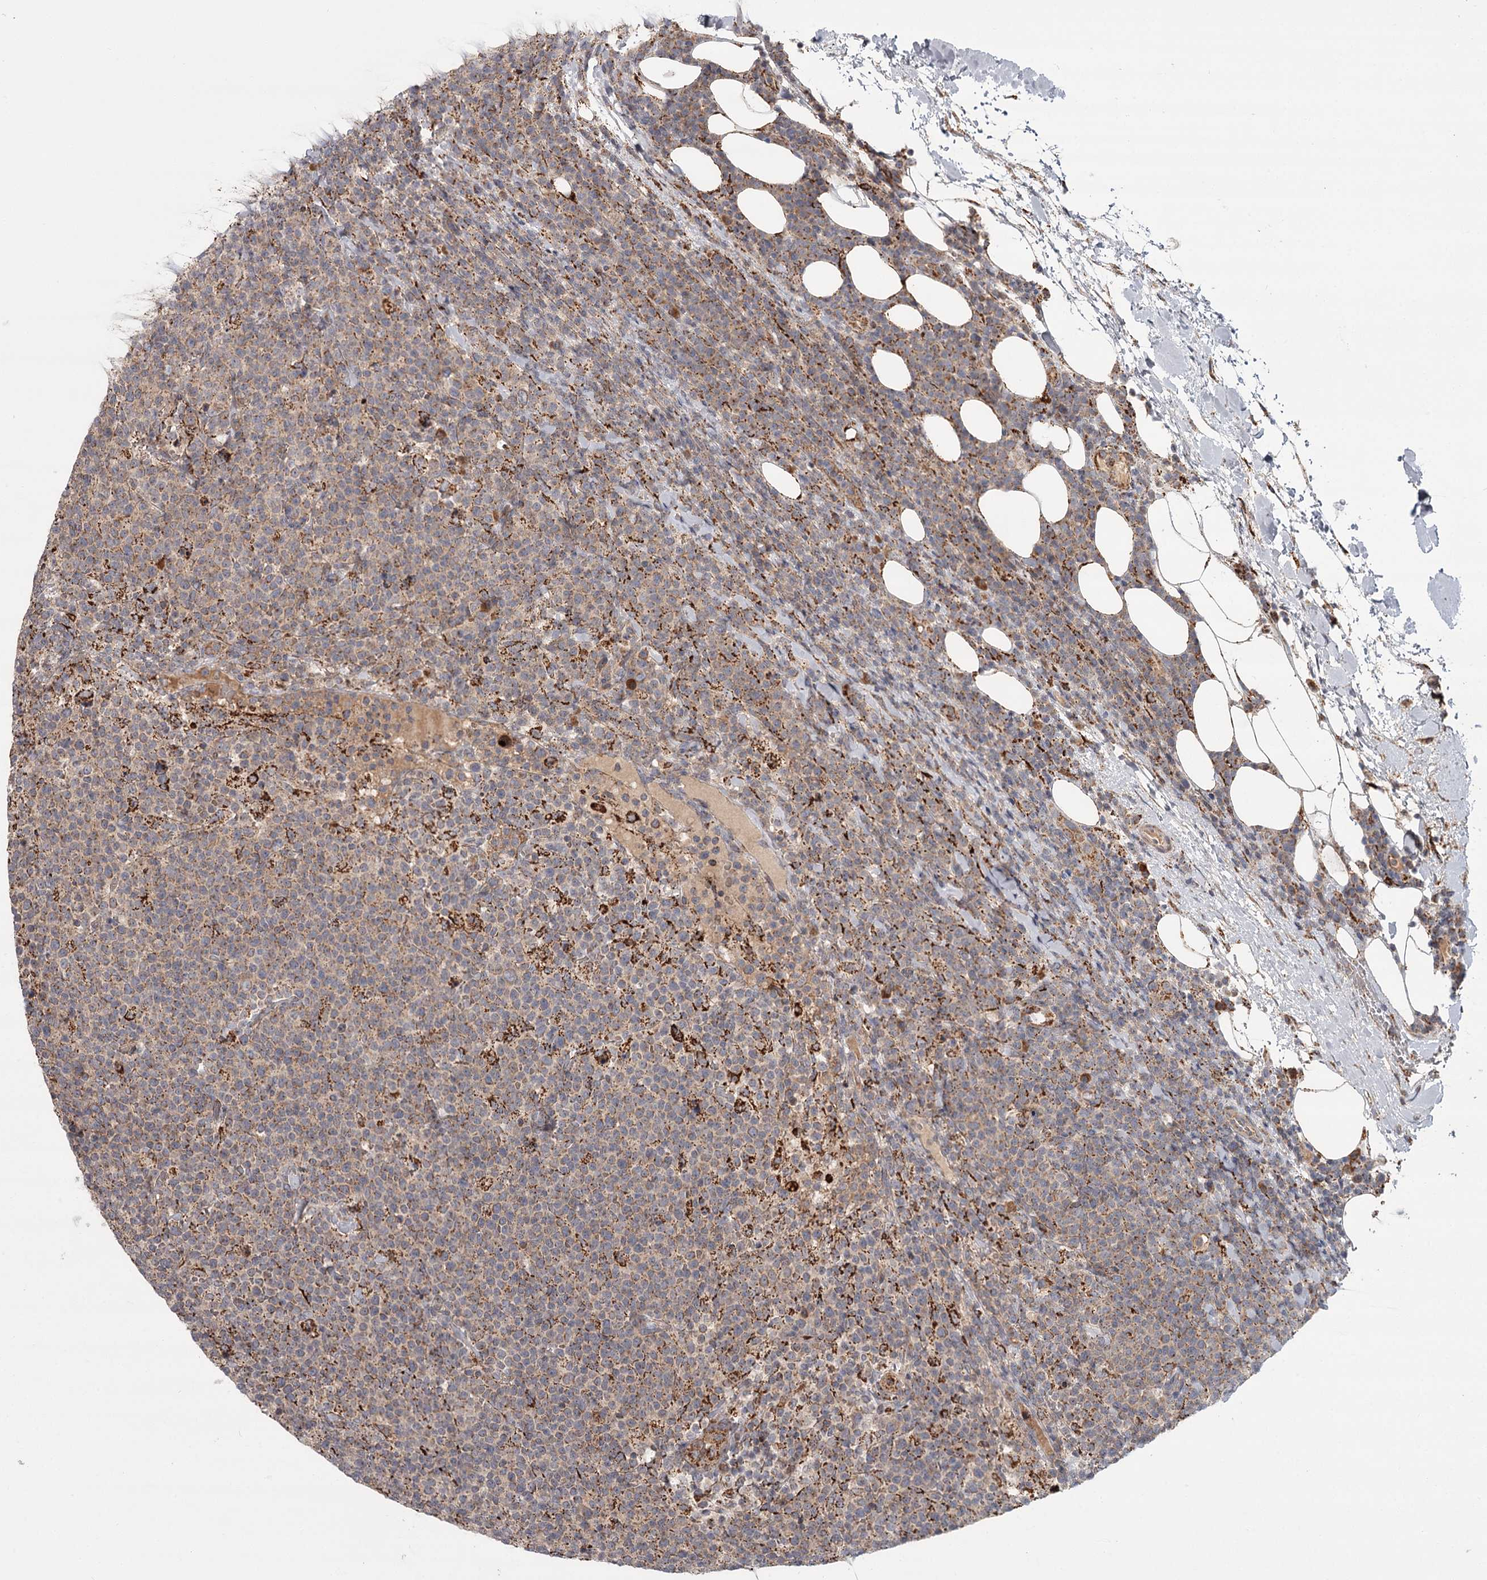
{"staining": {"intensity": "weak", "quantity": "25%-75%", "location": "cytoplasmic/membranous"}, "tissue": "lymphoma", "cell_type": "Tumor cells", "image_type": "cancer", "snomed": [{"axis": "morphology", "description": "Malignant lymphoma, non-Hodgkin's type, High grade"}, {"axis": "topography", "description": "Lymph node"}], "caption": "DAB immunohistochemical staining of lymphoma shows weak cytoplasmic/membranous protein expression in approximately 25%-75% of tumor cells. (Brightfield microscopy of DAB IHC at high magnification).", "gene": "CDC123", "patient": {"sex": "male", "age": 61}}